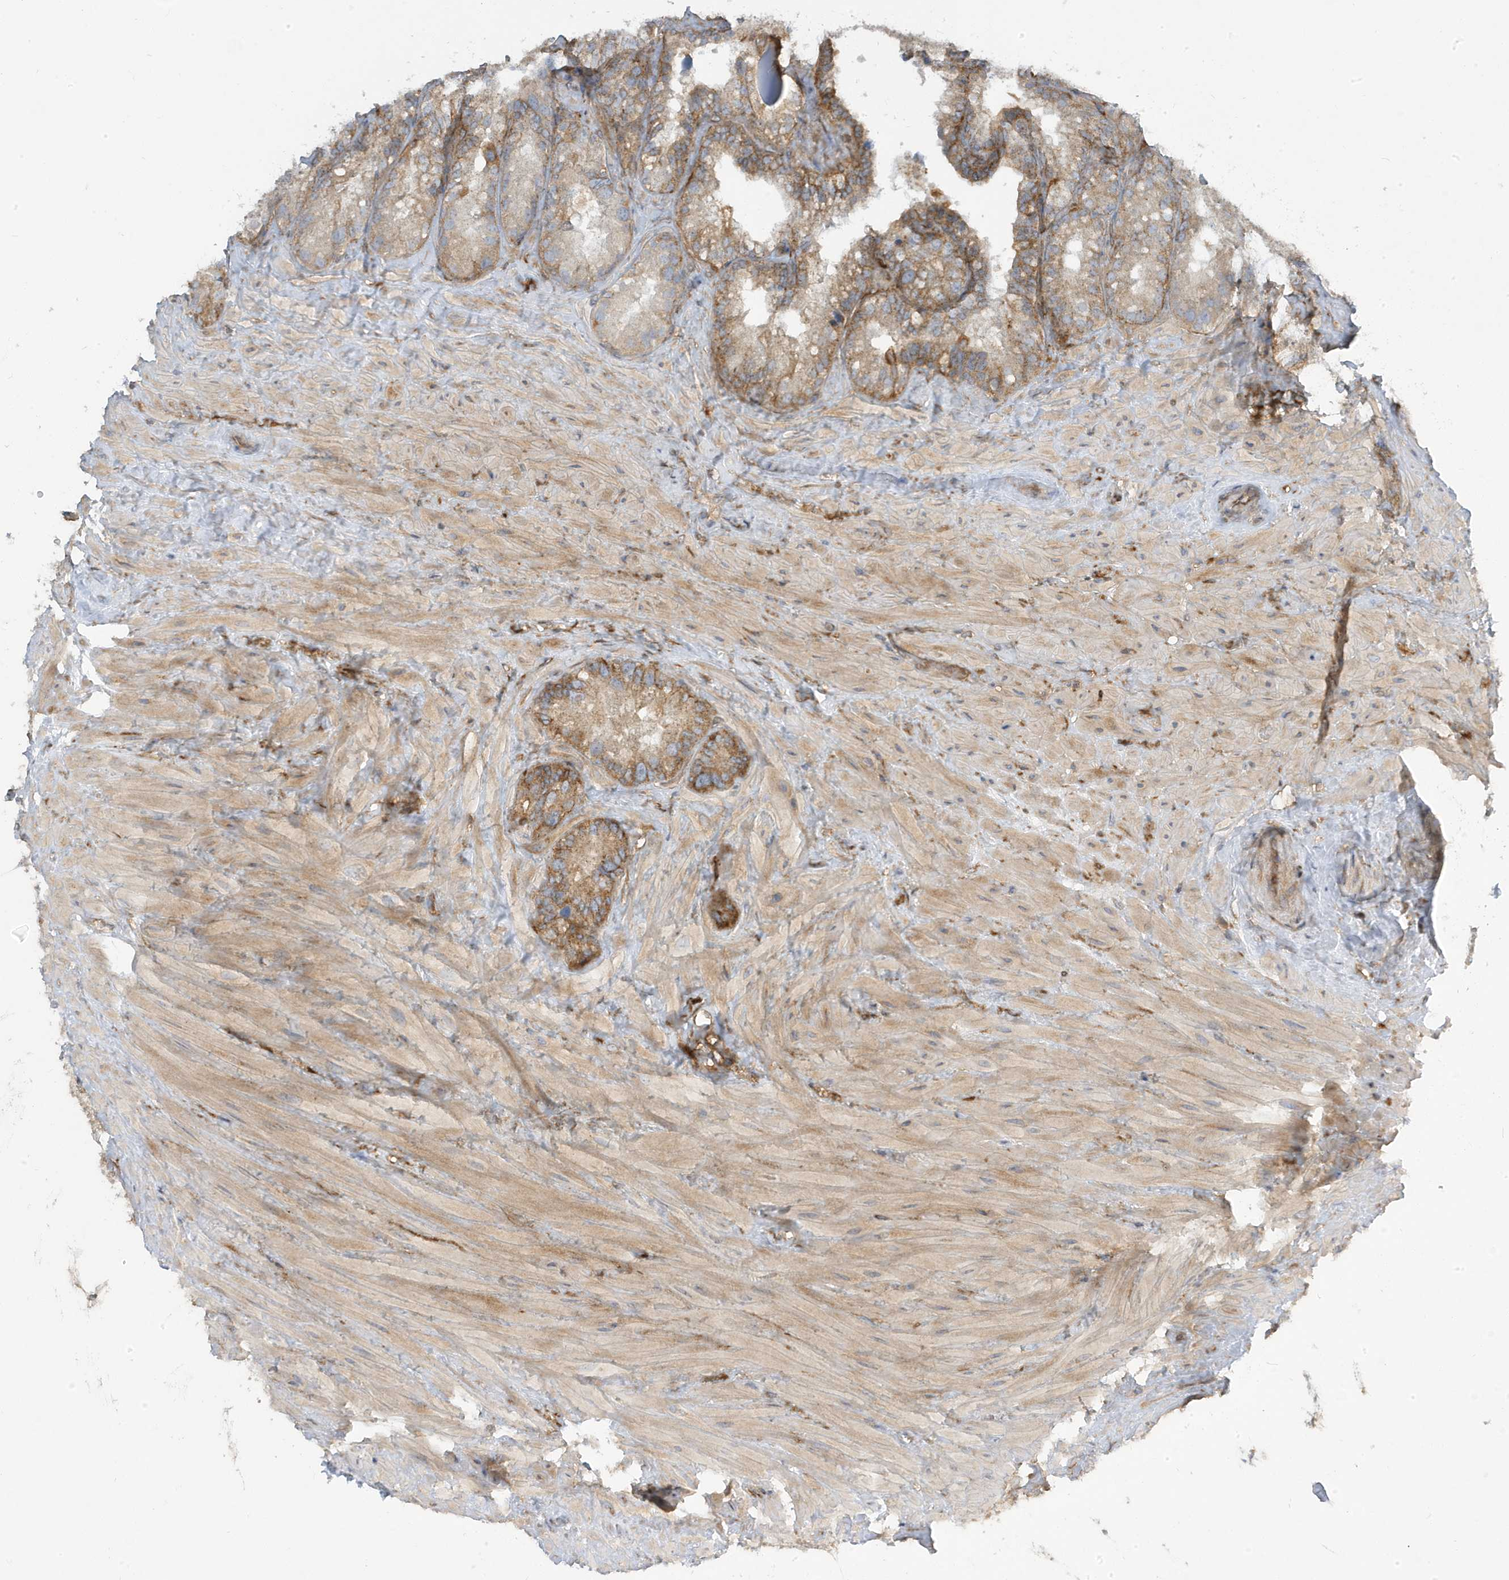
{"staining": {"intensity": "moderate", "quantity": "25%-75%", "location": "cytoplasmic/membranous"}, "tissue": "seminal vesicle", "cell_type": "Glandular cells", "image_type": "normal", "snomed": [{"axis": "morphology", "description": "Normal tissue, NOS"}, {"axis": "topography", "description": "Prostate"}, {"axis": "topography", "description": "Seminal veicle"}], "caption": "A micrograph showing moderate cytoplasmic/membranous expression in approximately 25%-75% of glandular cells in normal seminal vesicle, as visualized by brown immunohistochemical staining.", "gene": "STAM", "patient": {"sex": "male", "age": 68}}